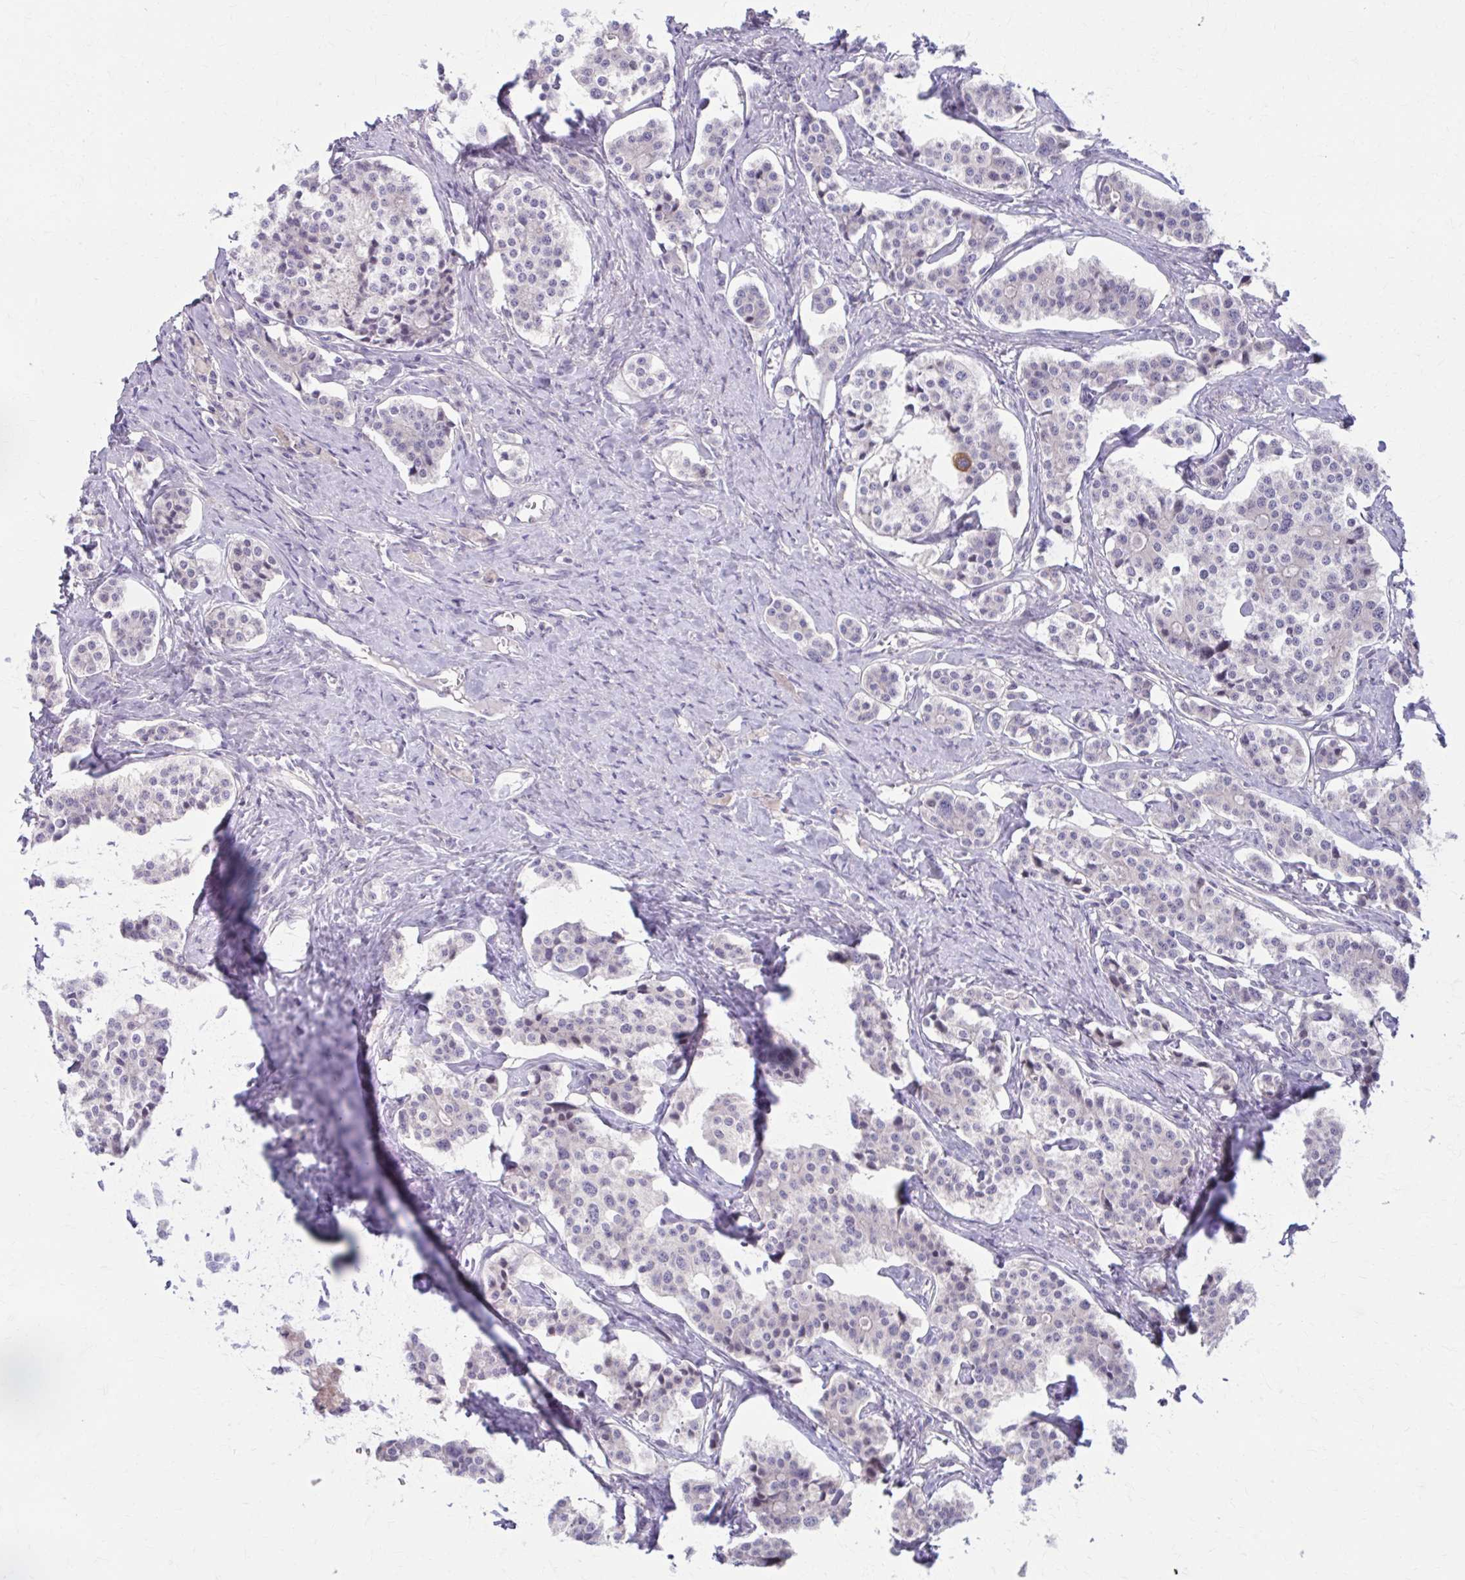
{"staining": {"intensity": "negative", "quantity": "none", "location": "none"}, "tissue": "carcinoid", "cell_type": "Tumor cells", "image_type": "cancer", "snomed": [{"axis": "morphology", "description": "Carcinoid, malignant, NOS"}, {"axis": "topography", "description": "Small intestine"}], "caption": "Immunohistochemistry of human carcinoid shows no staining in tumor cells. Nuclei are stained in blue.", "gene": "CHST3", "patient": {"sex": "male", "age": 63}}